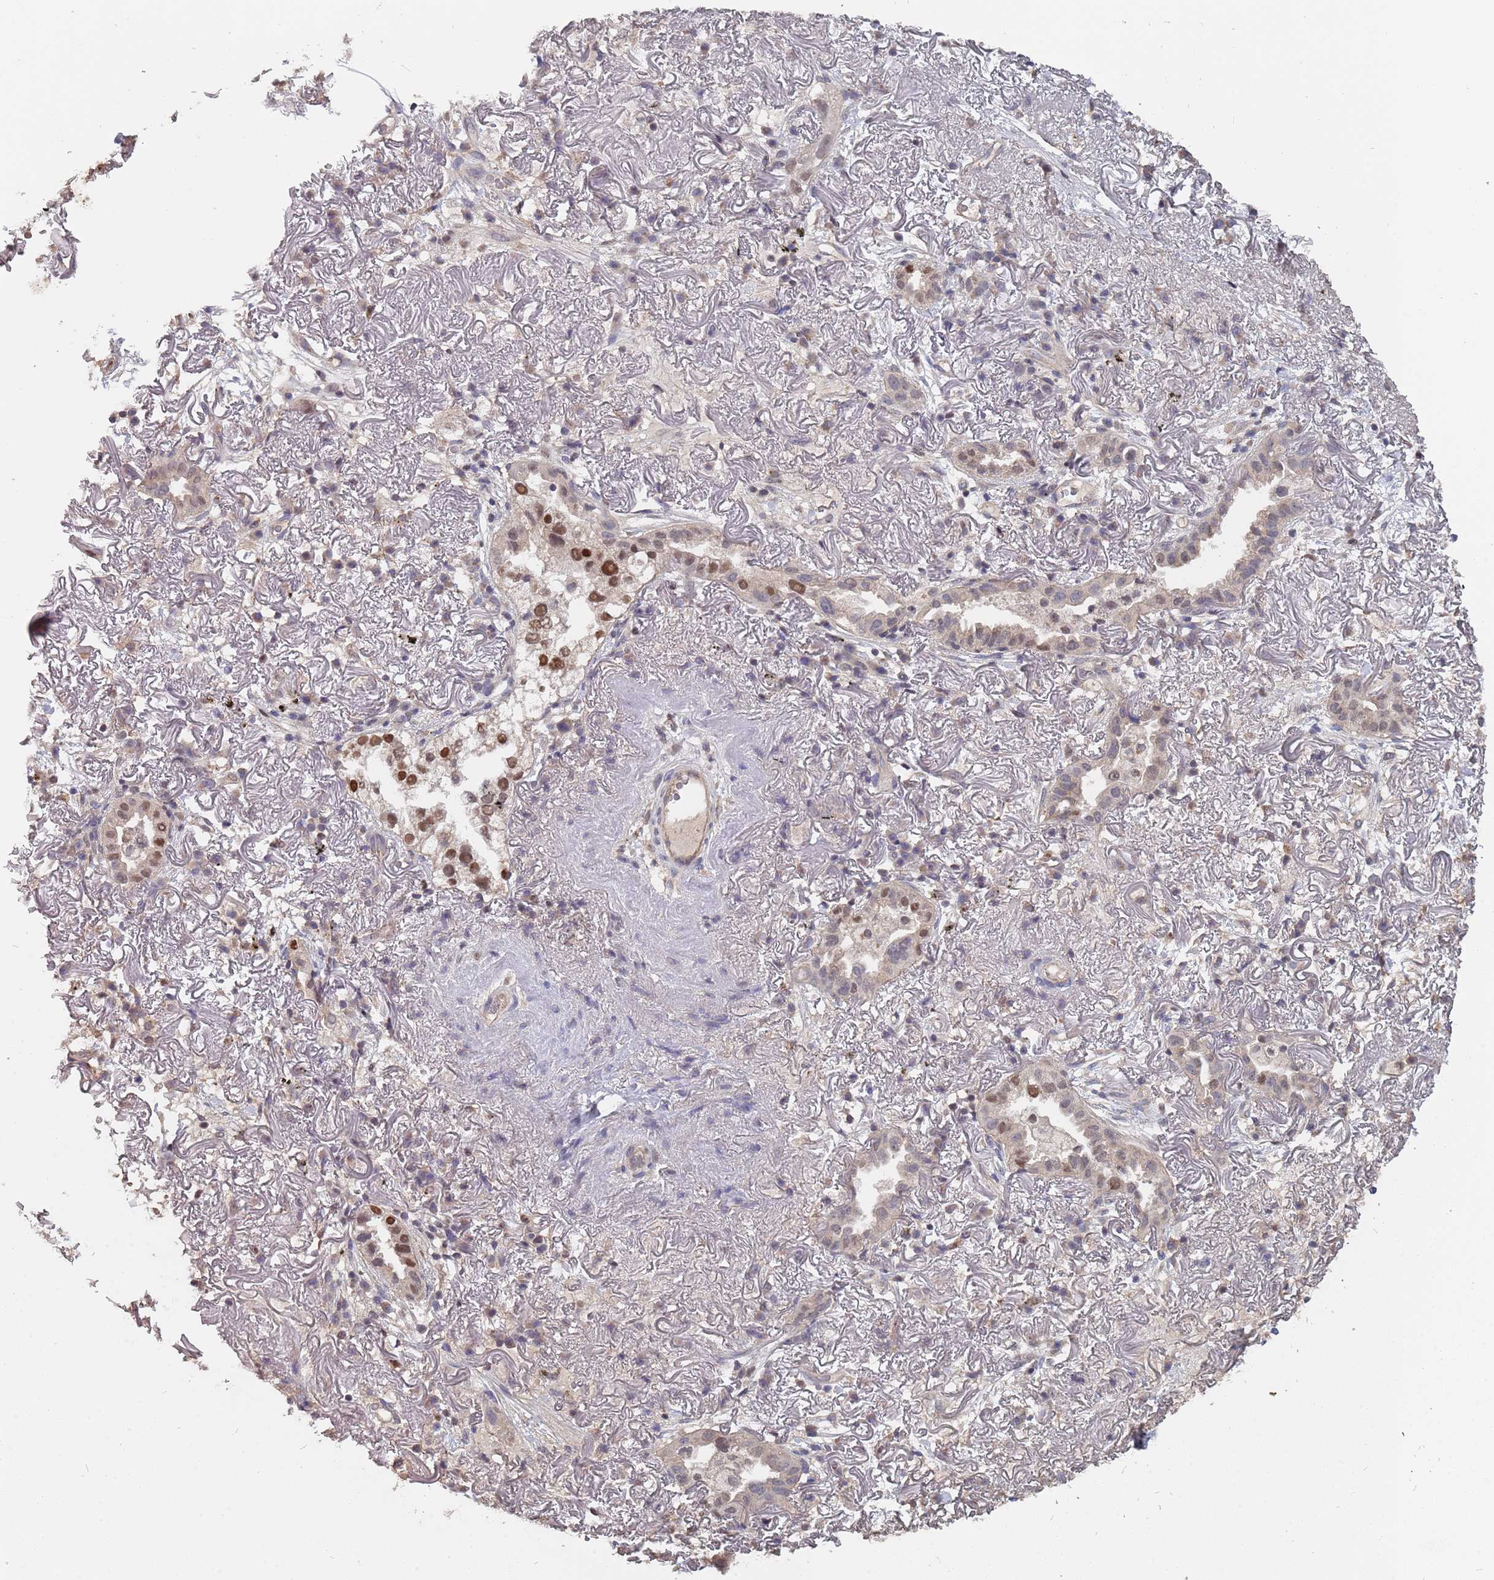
{"staining": {"intensity": "moderate", "quantity": "<25%", "location": "nuclear"}, "tissue": "lung cancer", "cell_type": "Tumor cells", "image_type": "cancer", "snomed": [{"axis": "morphology", "description": "Adenocarcinoma, NOS"}, {"axis": "topography", "description": "Lung"}], "caption": "Lung adenocarcinoma tissue demonstrates moderate nuclear expression in about <25% of tumor cells, visualized by immunohistochemistry.", "gene": "TCEANC2", "patient": {"sex": "female", "age": 69}}